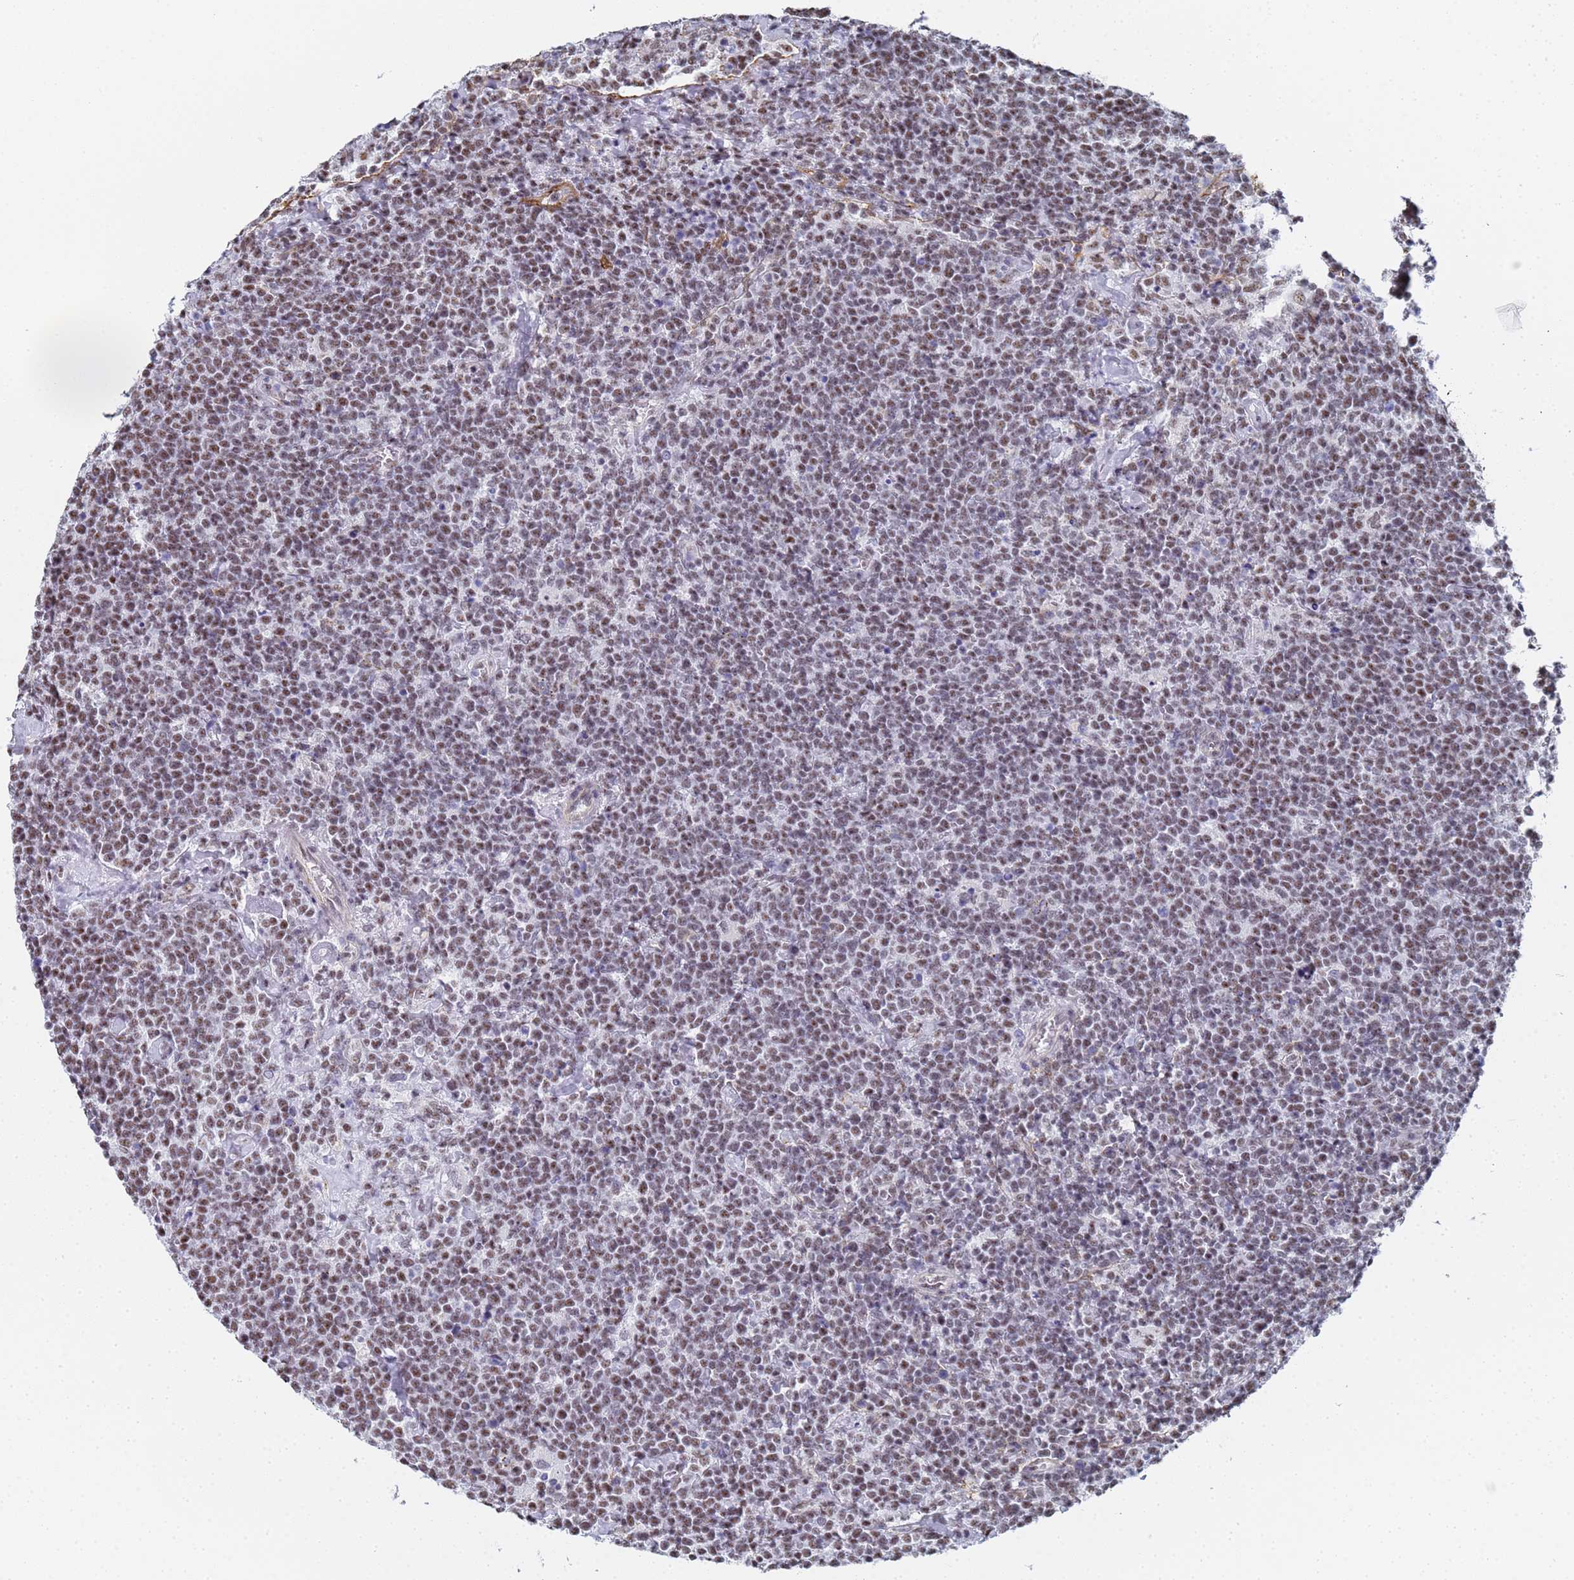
{"staining": {"intensity": "moderate", "quantity": ">75%", "location": "nuclear"}, "tissue": "lymphoma", "cell_type": "Tumor cells", "image_type": "cancer", "snomed": [{"axis": "morphology", "description": "Malignant lymphoma, non-Hodgkin's type, High grade"}, {"axis": "topography", "description": "Lymph node"}], "caption": "Tumor cells show medium levels of moderate nuclear expression in about >75% of cells in human lymphoma.", "gene": "PRRT4", "patient": {"sex": "male", "age": 61}}